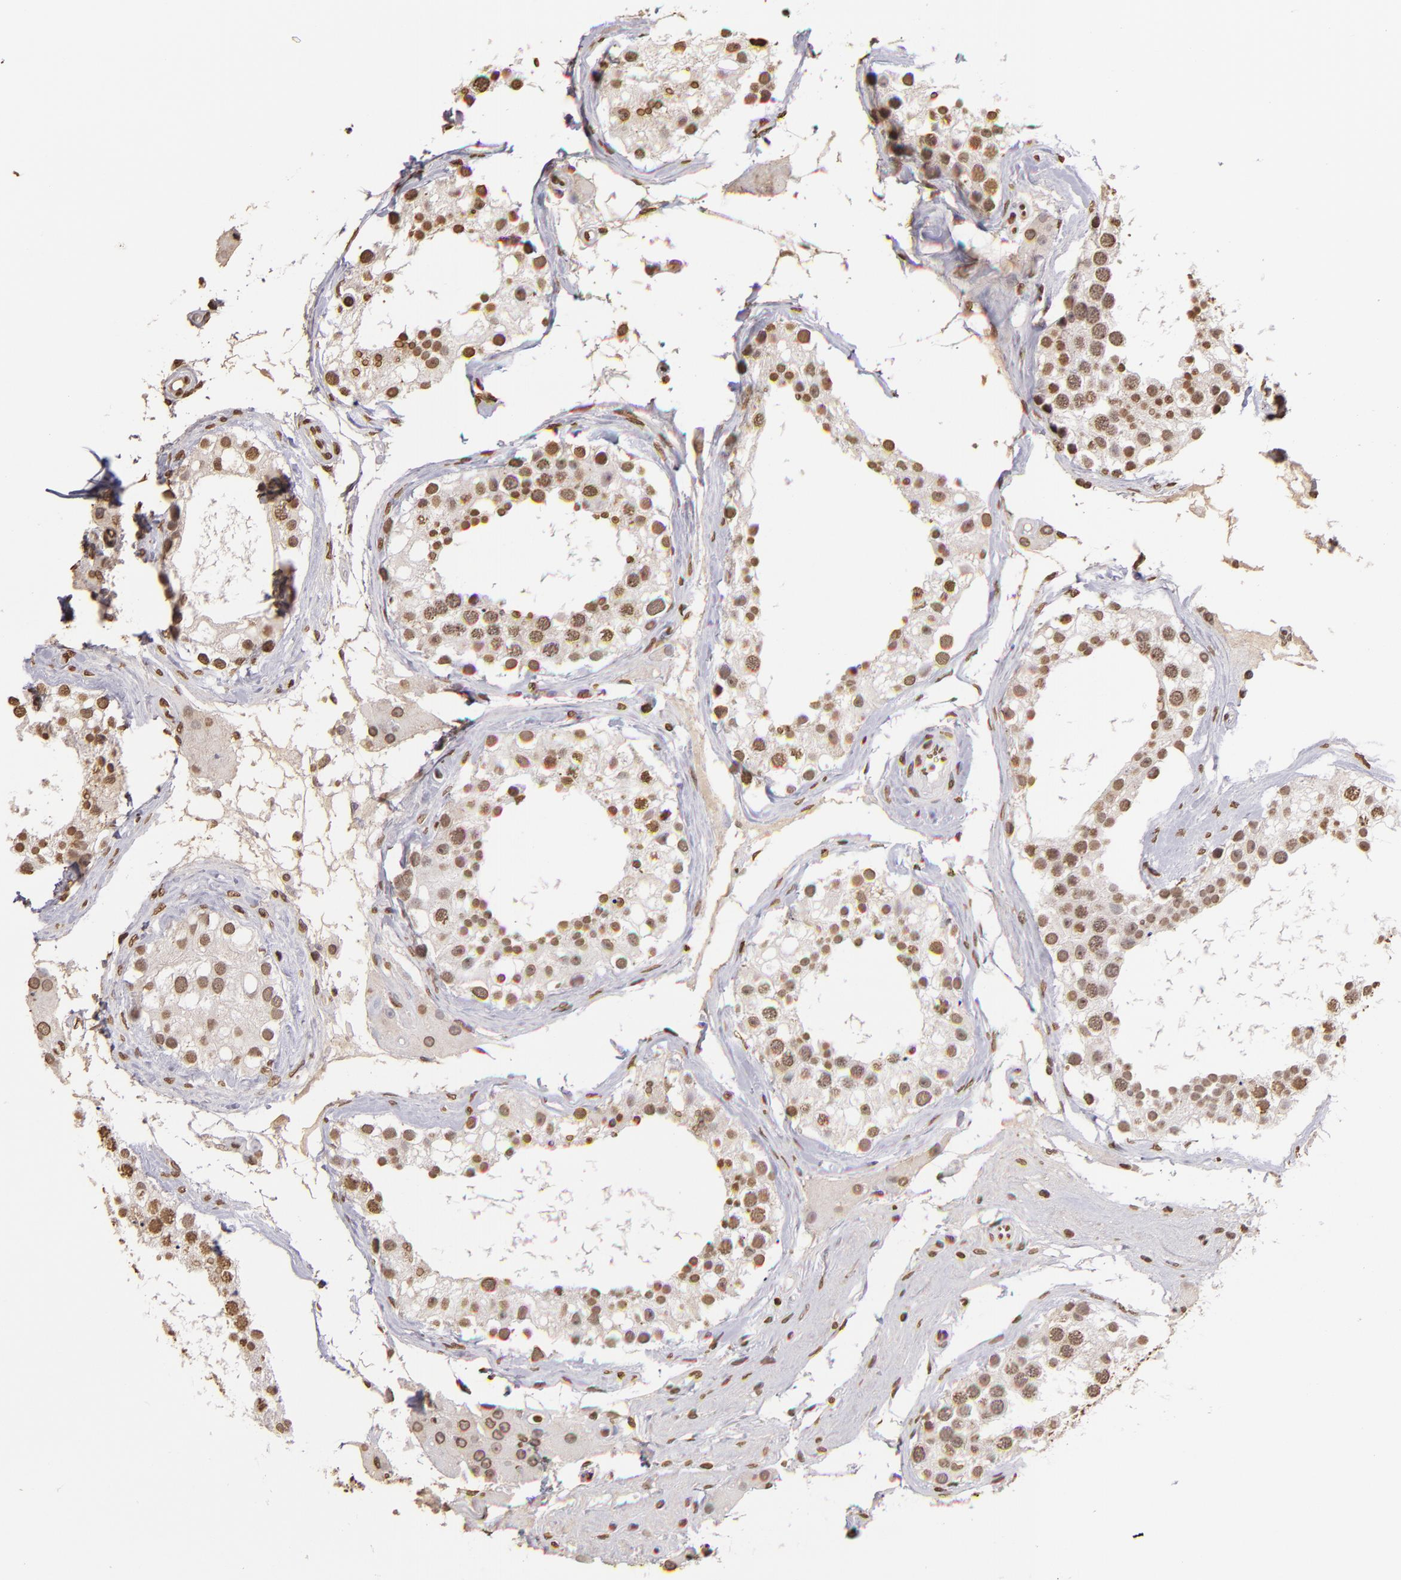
{"staining": {"intensity": "moderate", "quantity": ">75%", "location": "nuclear"}, "tissue": "testis", "cell_type": "Cells in seminiferous ducts", "image_type": "normal", "snomed": [{"axis": "morphology", "description": "Normal tissue, NOS"}, {"axis": "topography", "description": "Testis"}], "caption": "Immunohistochemistry (IHC) (DAB (3,3'-diaminobenzidine)) staining of unremarkable human testis reveals moderate nuclear protein staining in about >75% of cells in seminiferous ducts.", "gene": "LBX1", "patient": {"sex": "male", "age": 68}}